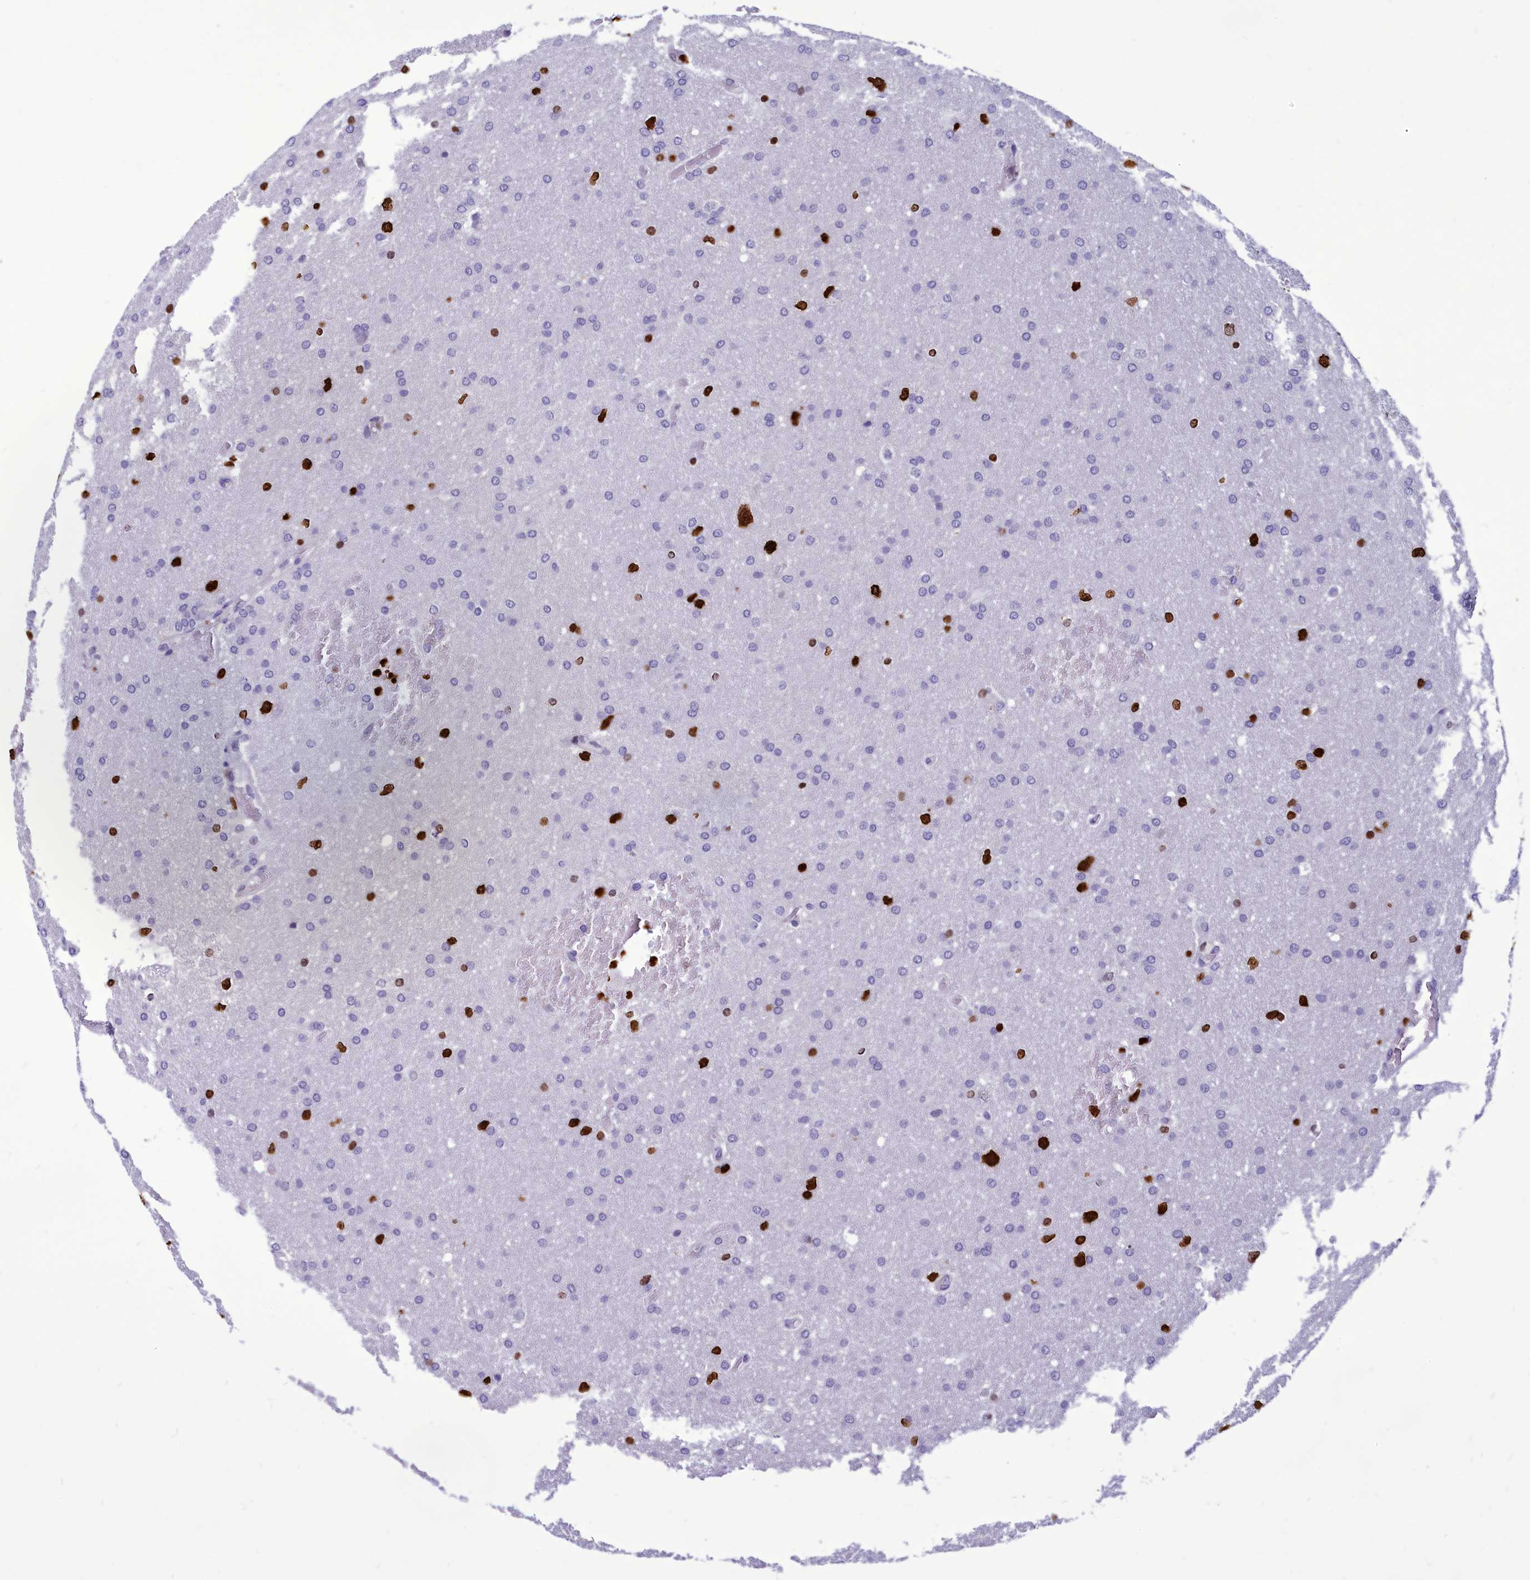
{"staining": {"intensity": "strong", "quantity": "<25%", "location": "nuclear"}, "tissue": "glioma", "cell_type": "Tumor cells", "image_type": "cancer", "snomed": [{"axis": "morphology", "description": "Glioma, malignant, High grade"}, {"axis": "topography", "description": "Cerebral cortex"}], "caption": "A brown stain labels strong nuclear expression of a protein in human malignant high-grade glioma tumor cells.", "gene": "AKAP17A", "patient": {"sex": "female", "age": 36}}